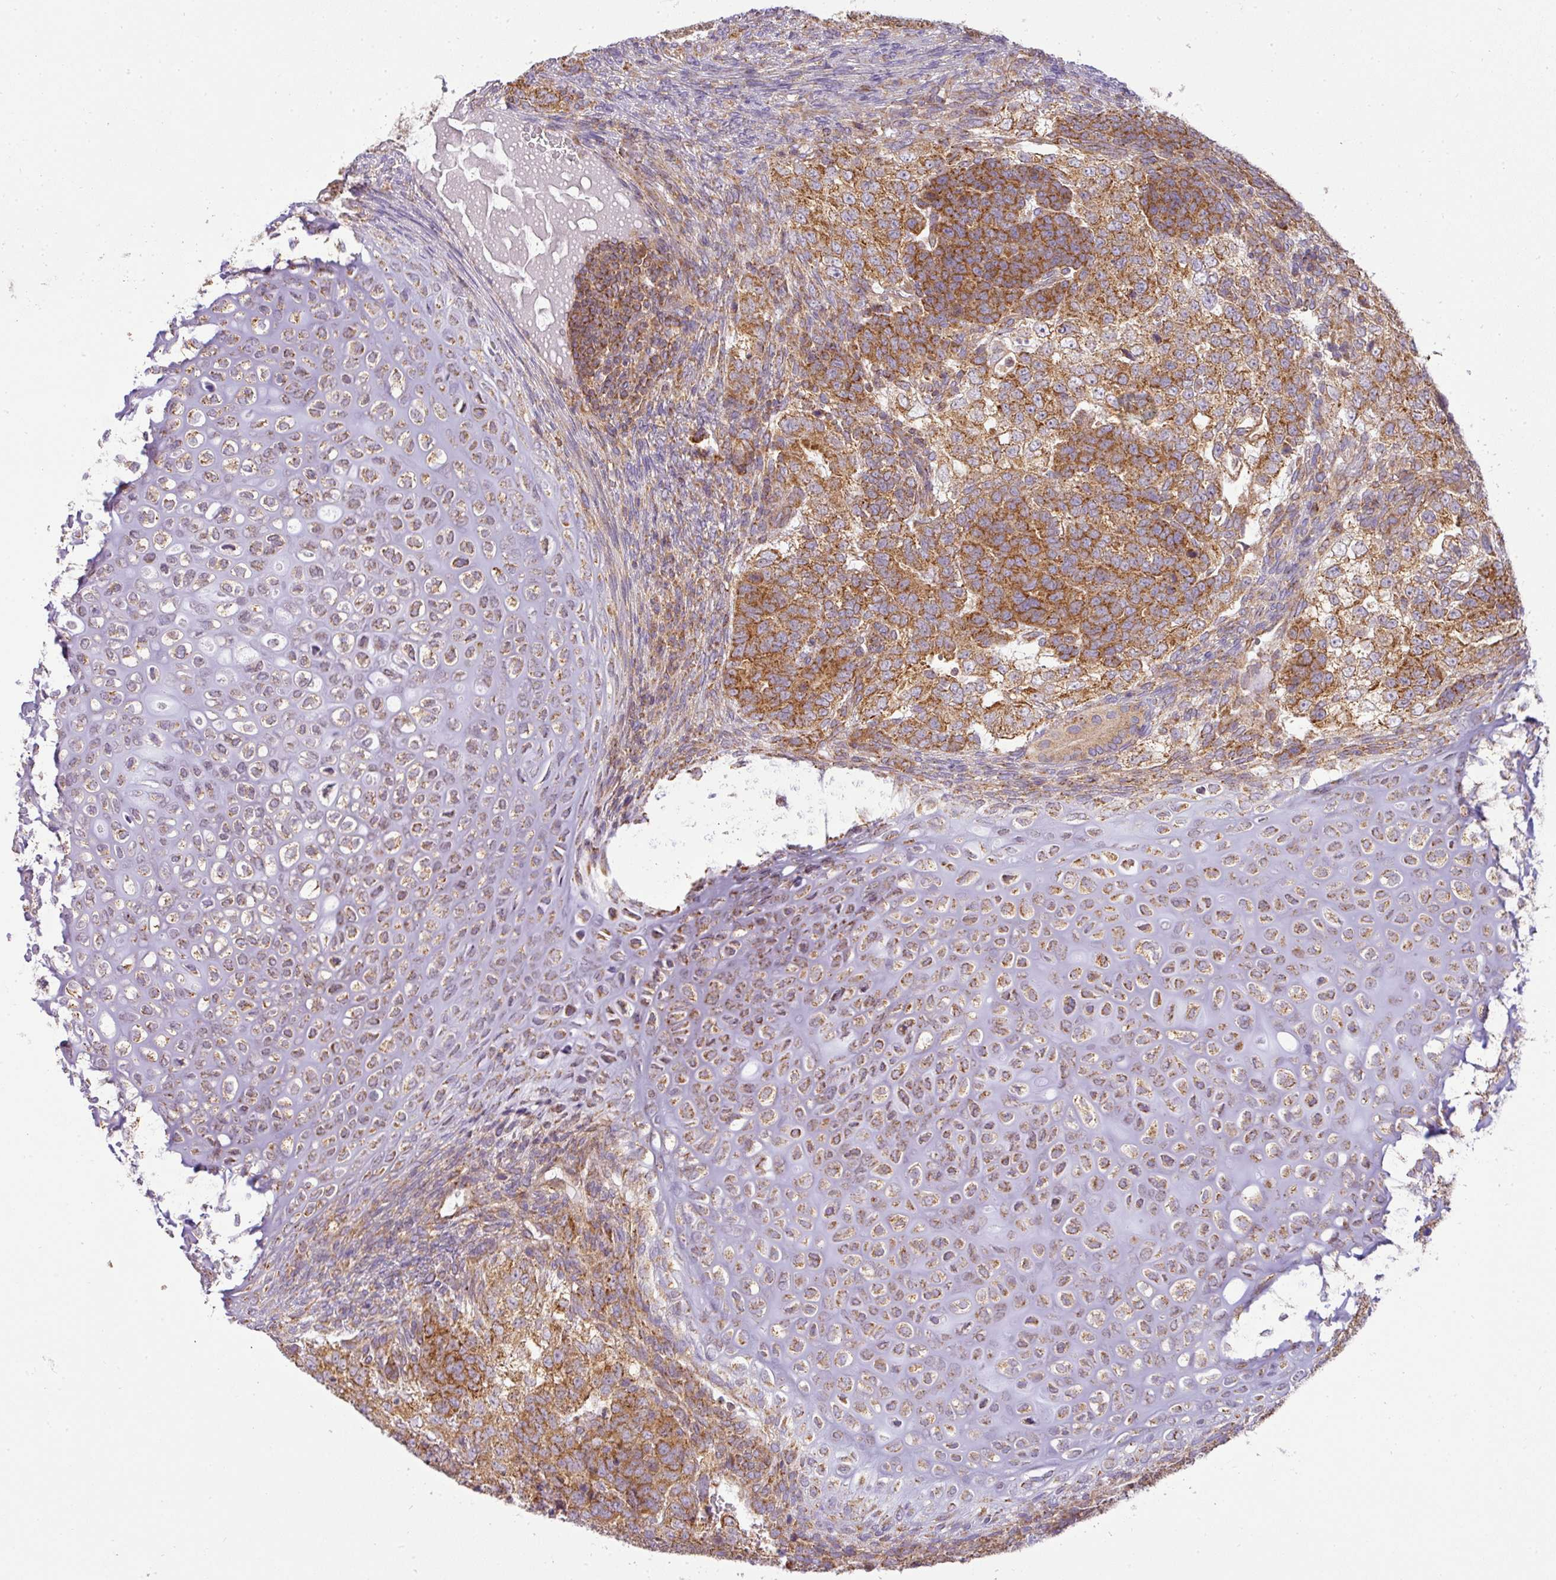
{"staining": {"intensity": "strong", "quantity": "25%-75%", "location": "cytoplasmic/membranous"}, "tissue": "testis cancer", "cell_type": "Tumor cells", "image_type": "cancer", "snomed": [{"axis": "morphology", "description": "Carcinoma, Embryonal, NOS"}, {"axis": "topography", "description": "Testis"}], "caption": "Embryonal carcinoma (testis) tissue demonstrates strong cytoplasmic/membranous staining in about 25%-75% of tumor cells, visualized by immunohistochemistry.", "gene": "ZNF211", "patient": {"sex": "male", "age": 23}}